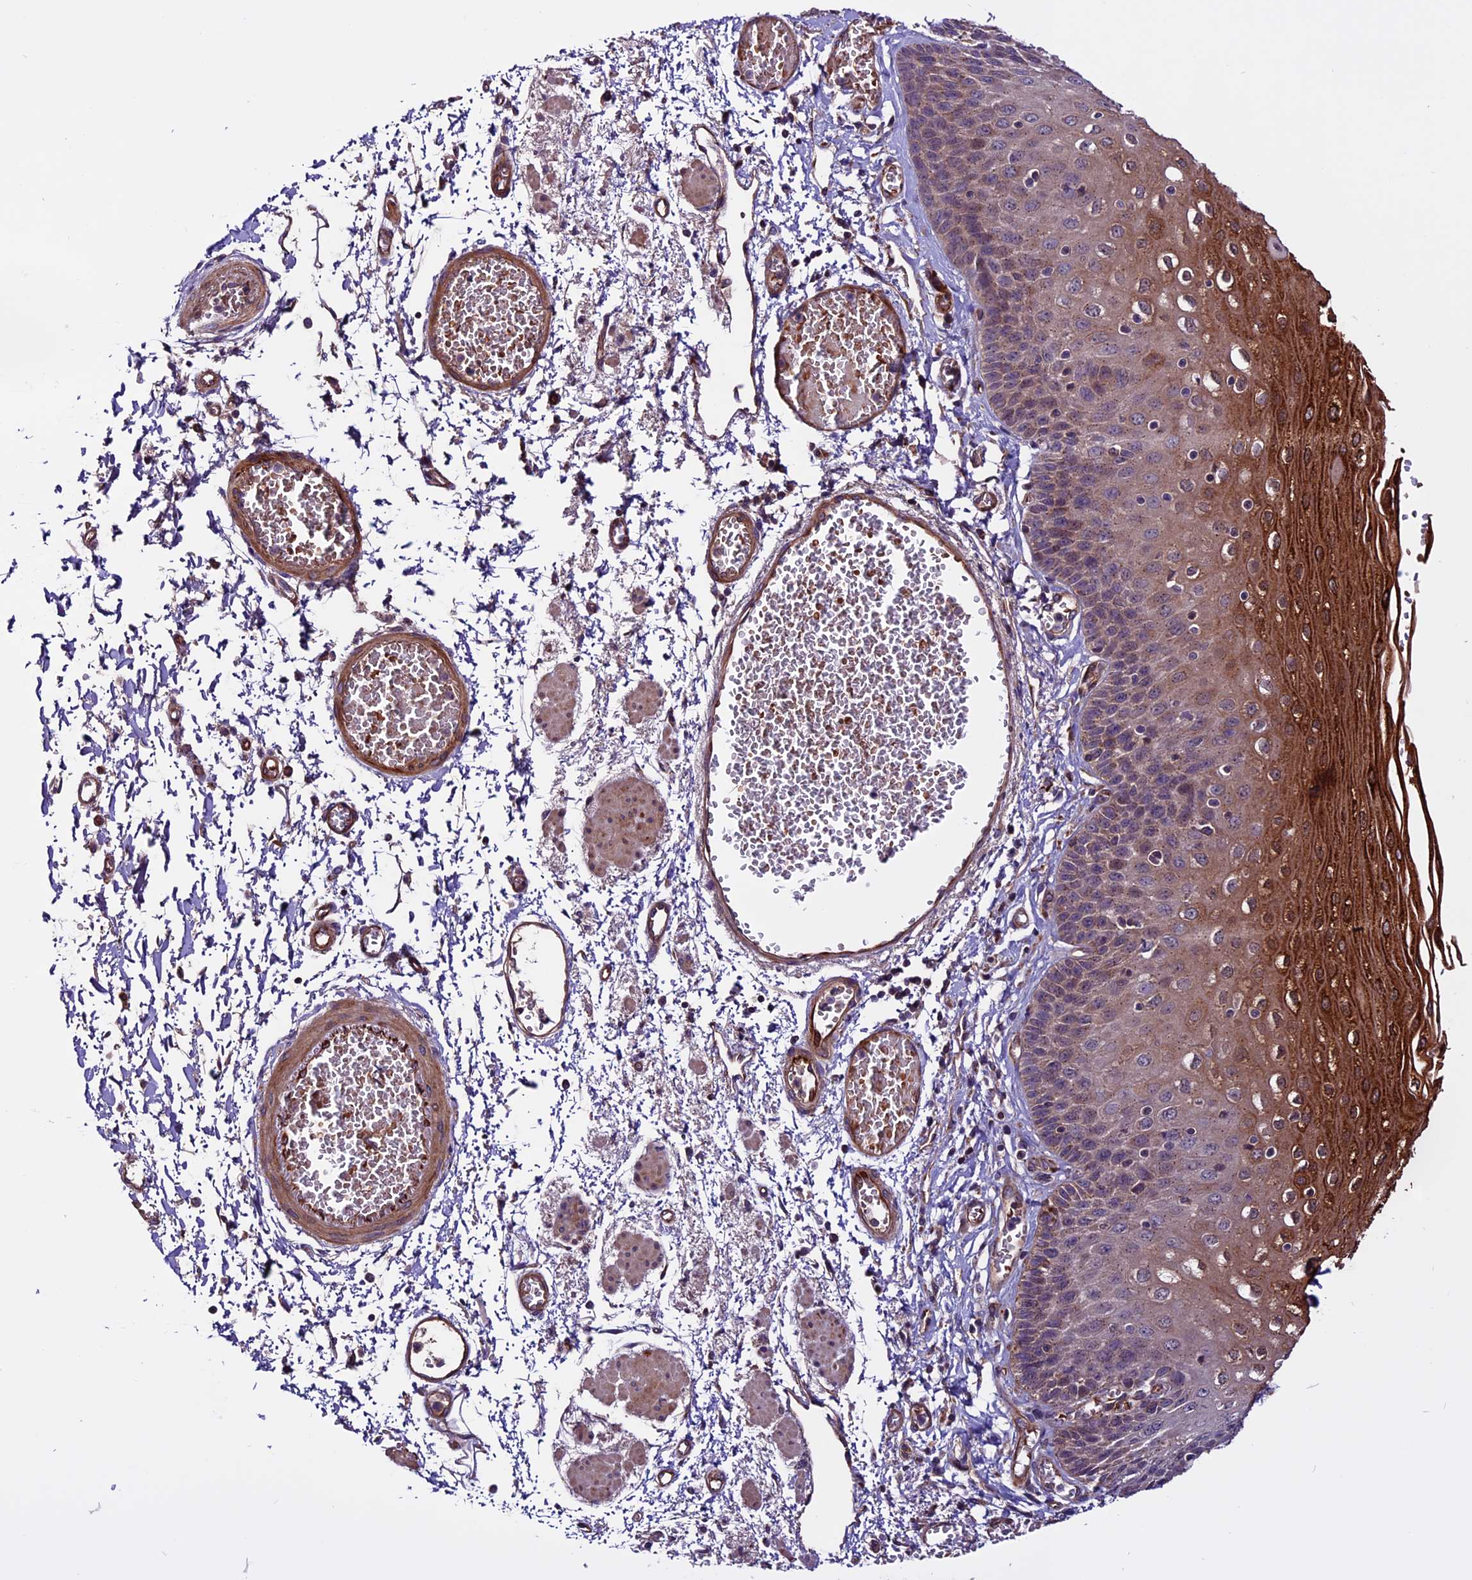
{"staining": {"intensity": "strong", "quantity": "25%-75%", "location": "cytoplasmic/membranous"}, "tissue": "esophagus", "cell_type": "Squamous epithelial cells", "image_type": "normal", "snomed": [{"axis": "morphology", "description": "Normal tissue, NOS"}, {"axis": "topography", "description": "Esophagus"}], "caption": "Human esophagus stained for a protein (brown) shows strong cytoplasmic/membranous positive staining in about 25%-75% of squamous epithelial cells.", "gene": "RINL", "patient": {"sex": "male", "age": 81}}